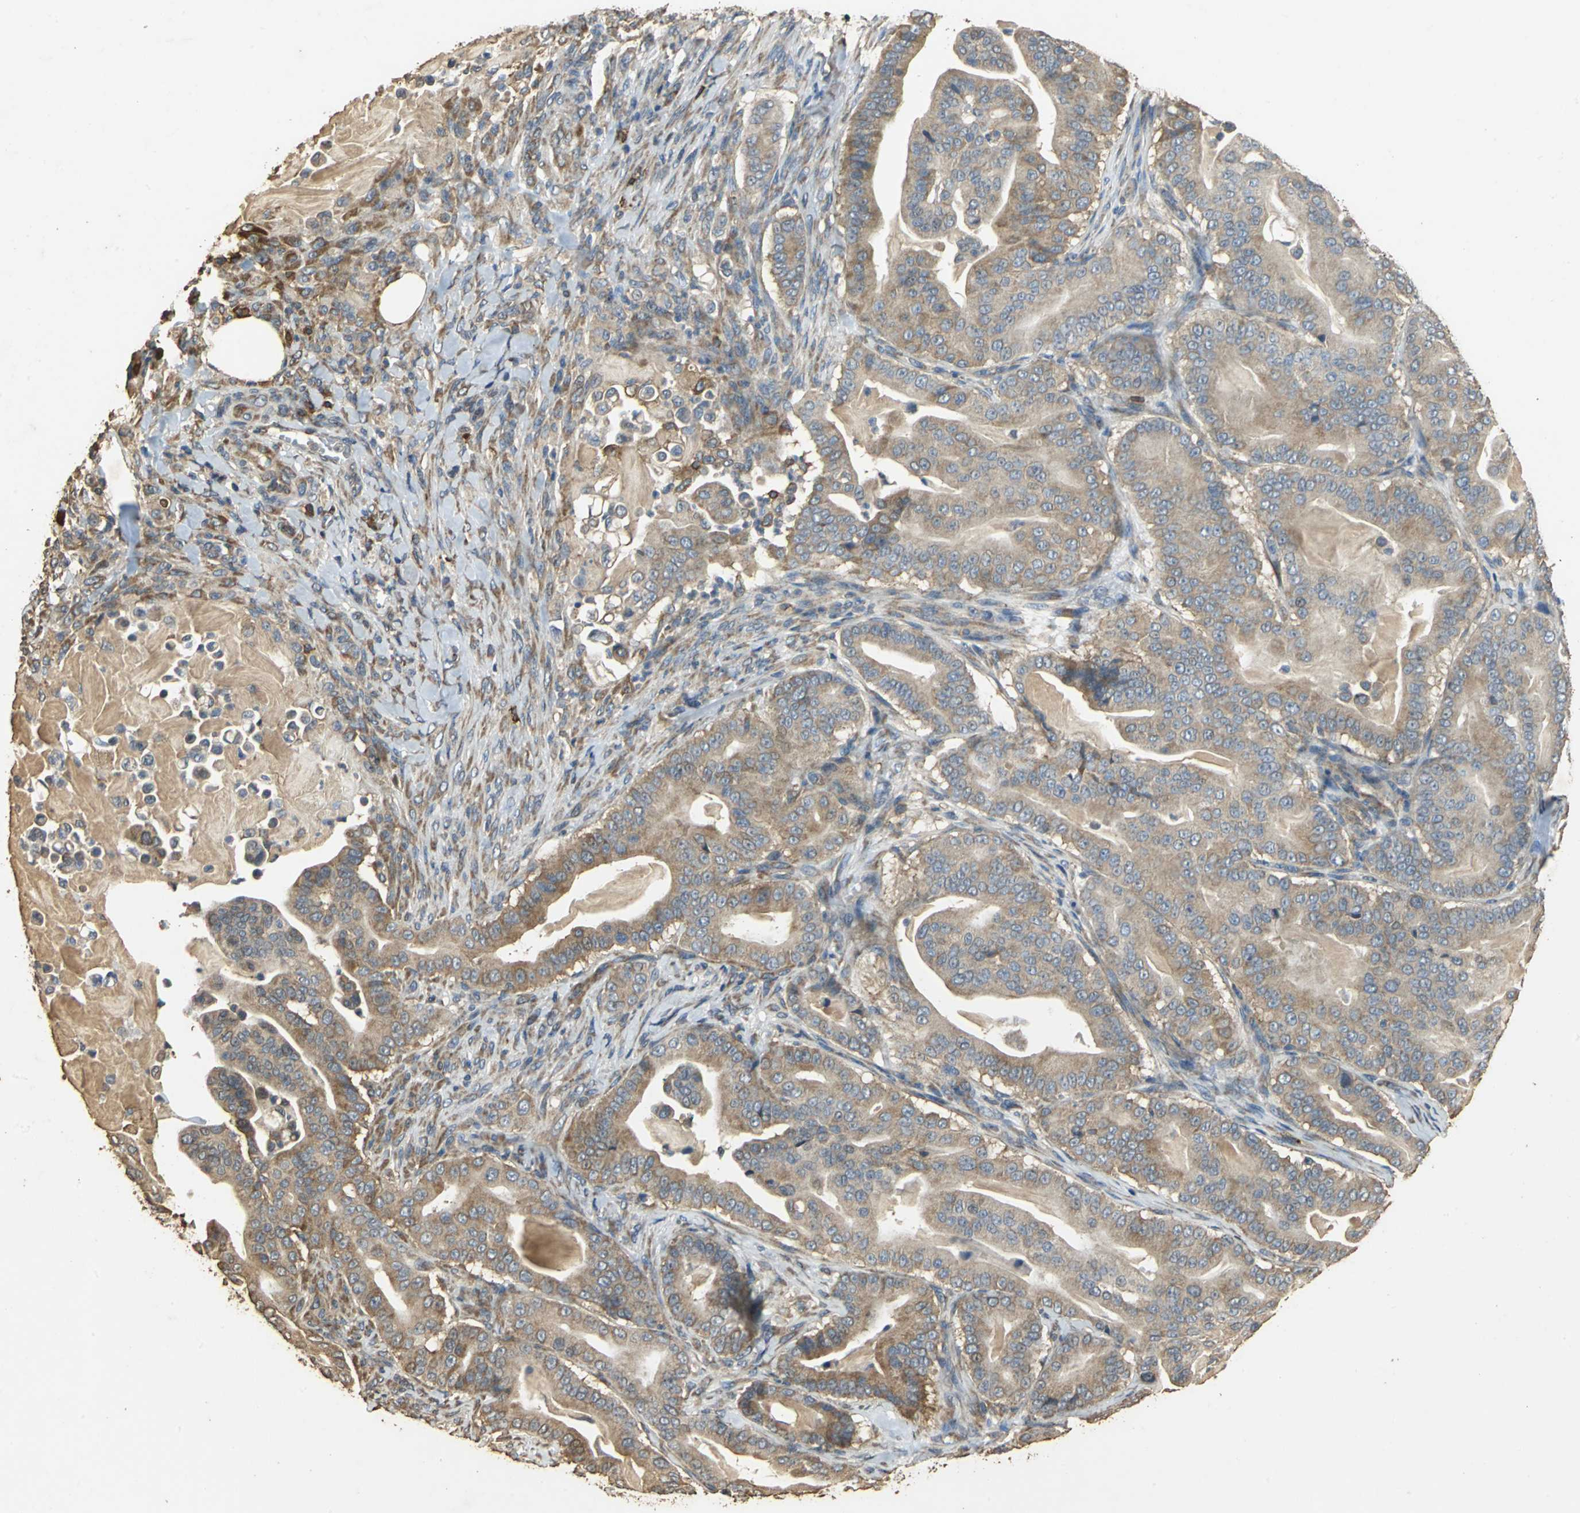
{"staining": {"intensity": "moderate", "quantity": ">75%", "location": "cytoplasmic/membranous"}, "tissue": "pancreatic cancer", "cell_type": "Tumor cells", "image_type": "cancer", "snomed": [{"axis": "morphology", "description": "Adenocarcinoma, NOS"}, {"axis": "topography", "description": "Pancreas"}], "caption": "Immunohistochemical staining of pancreatic adenocarcinoma reveals moderate cytoplasmic/membranous protein positivity in about >75% of tumor cells.", "gene": "ACSL4", "patient": {"sex": "male", "age": 63}}